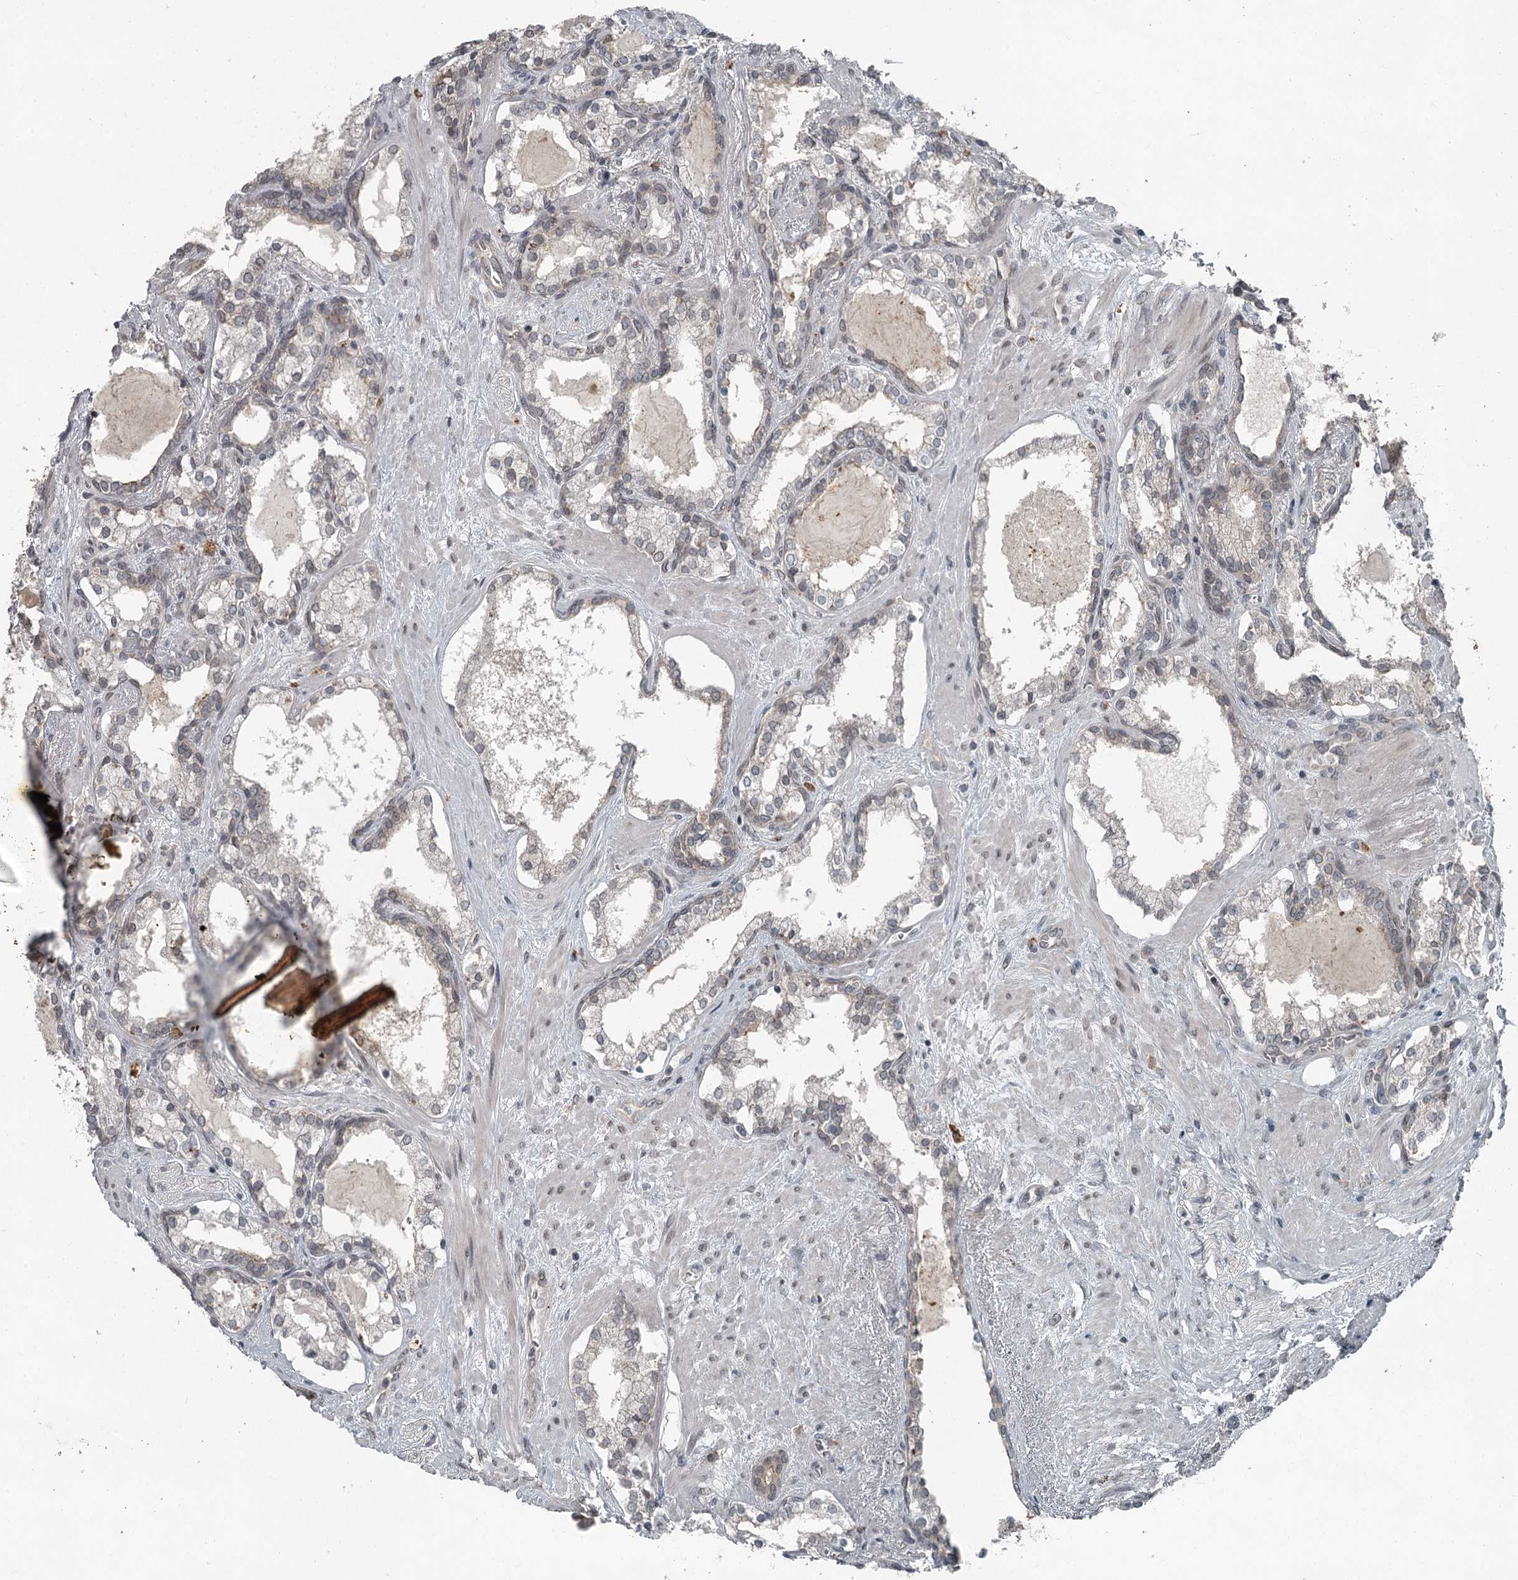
{"staining": {"intensity": "negative", "quantity": "none", "location": "none"}, "tissue": "prostate cancer", "cell_type": "Tumor cells", "image_type": "cancer", "snomed": [{"axis": "morphology", "description": "Adenocarcinoma, High grade"}, {"axis": "topography", "description": "Prostate"}], "caption": "High-grade adenocarcinoma (prostate) stained for a protein using IHC demonstrates no staining tumor cells.", "gene": "SLC39A8", "patient": {"sex": "male", "age": 58}}